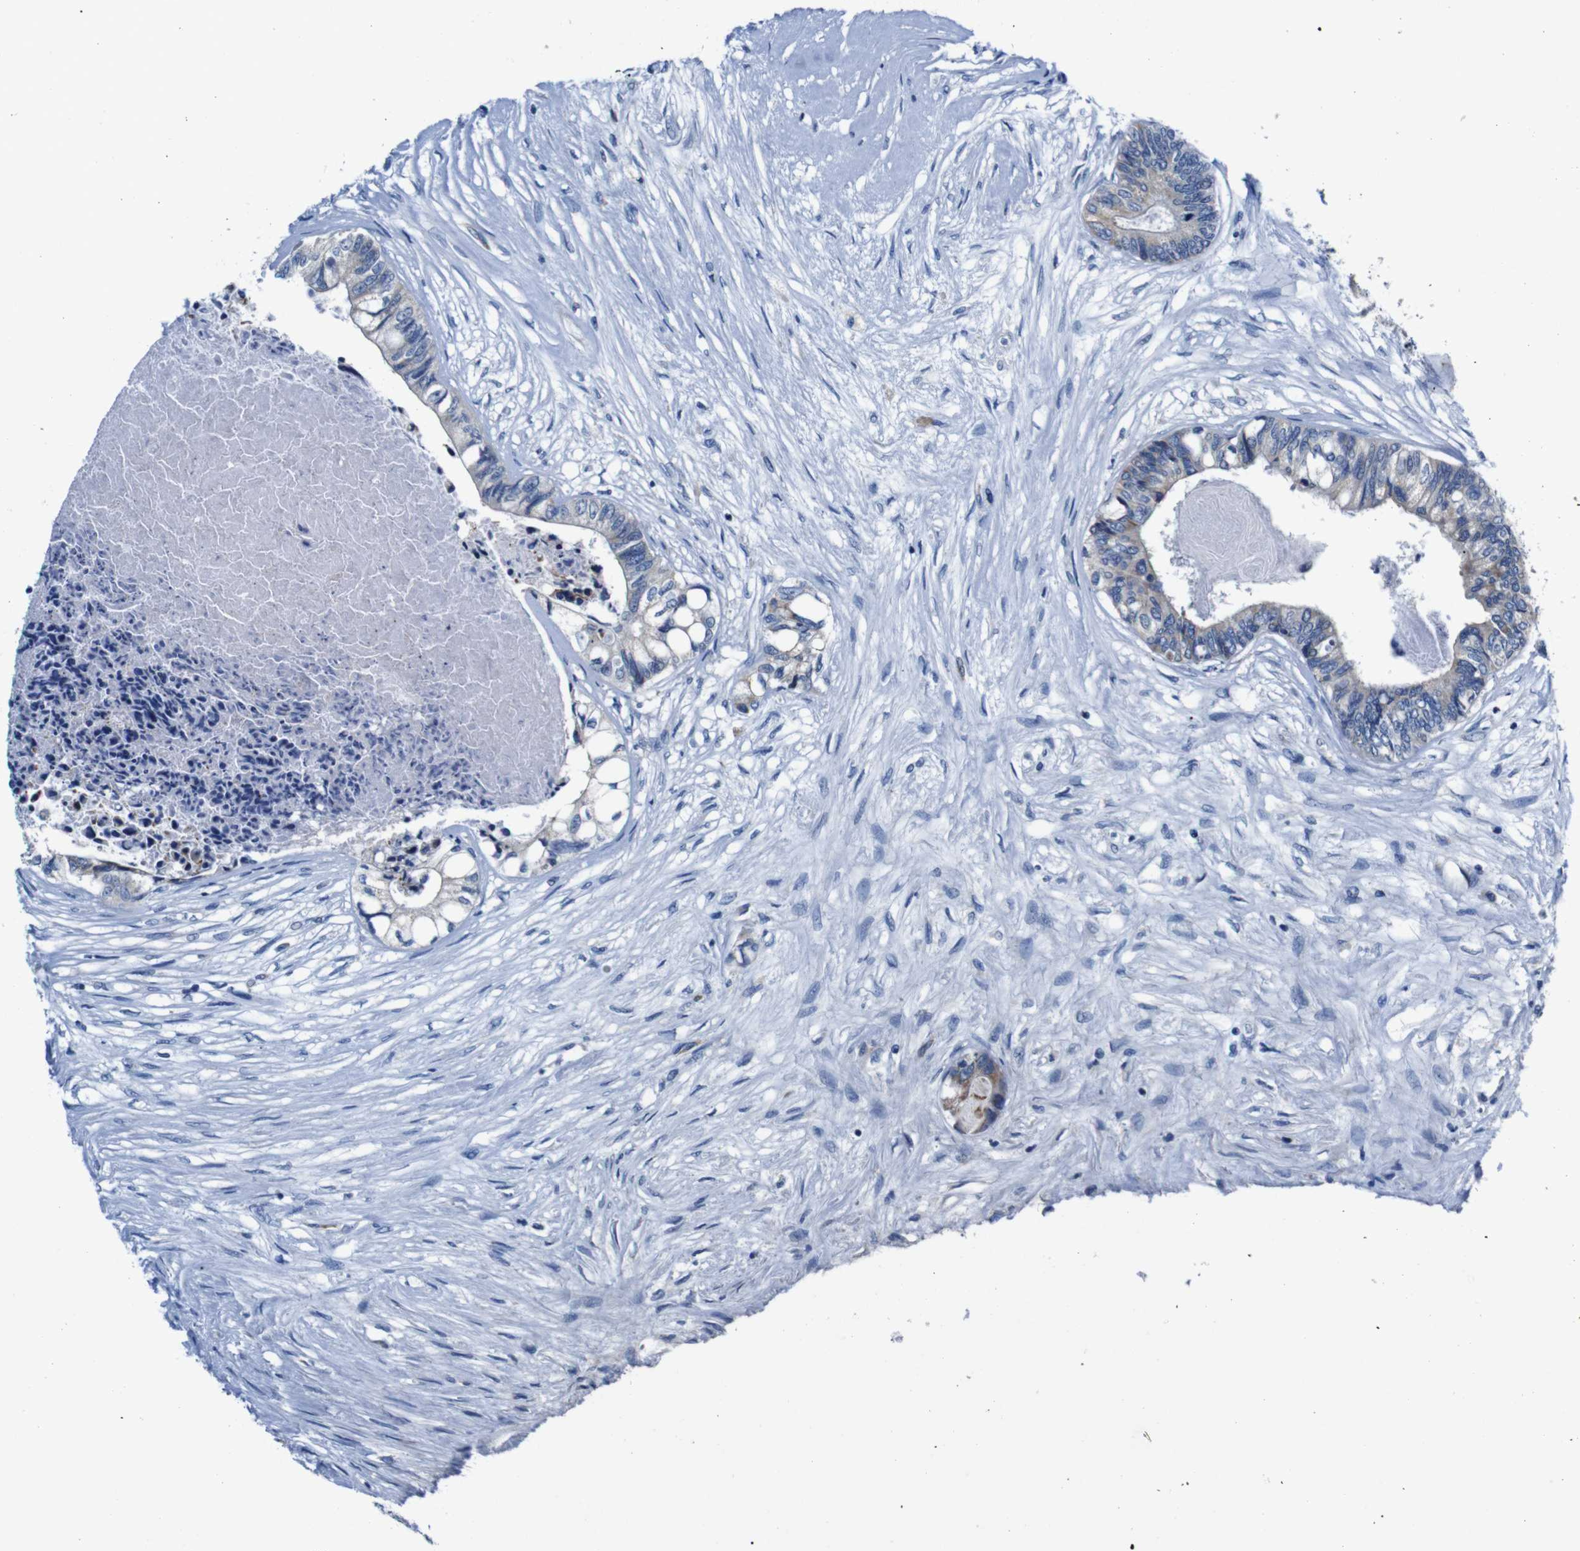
{"staining": {"intensity": "weak", "quantity": "<25%", "location": "cytoplasmic/membranous"}, "tissue": "colorectal cancer", "cell_type": "Tumor cells", "image_type": "cancer", "snomed": [{"axis": "morphology", "description": "Adenocarcinoma, NOS"}, {"axis": "topography", "description": "Rectum"}], "caption": "Image shows no significant protein expression in tumor cells of colorectal adenocarcinoma.", "gene": "SNX19", "patient": {"sex": "male", "age": 63}}